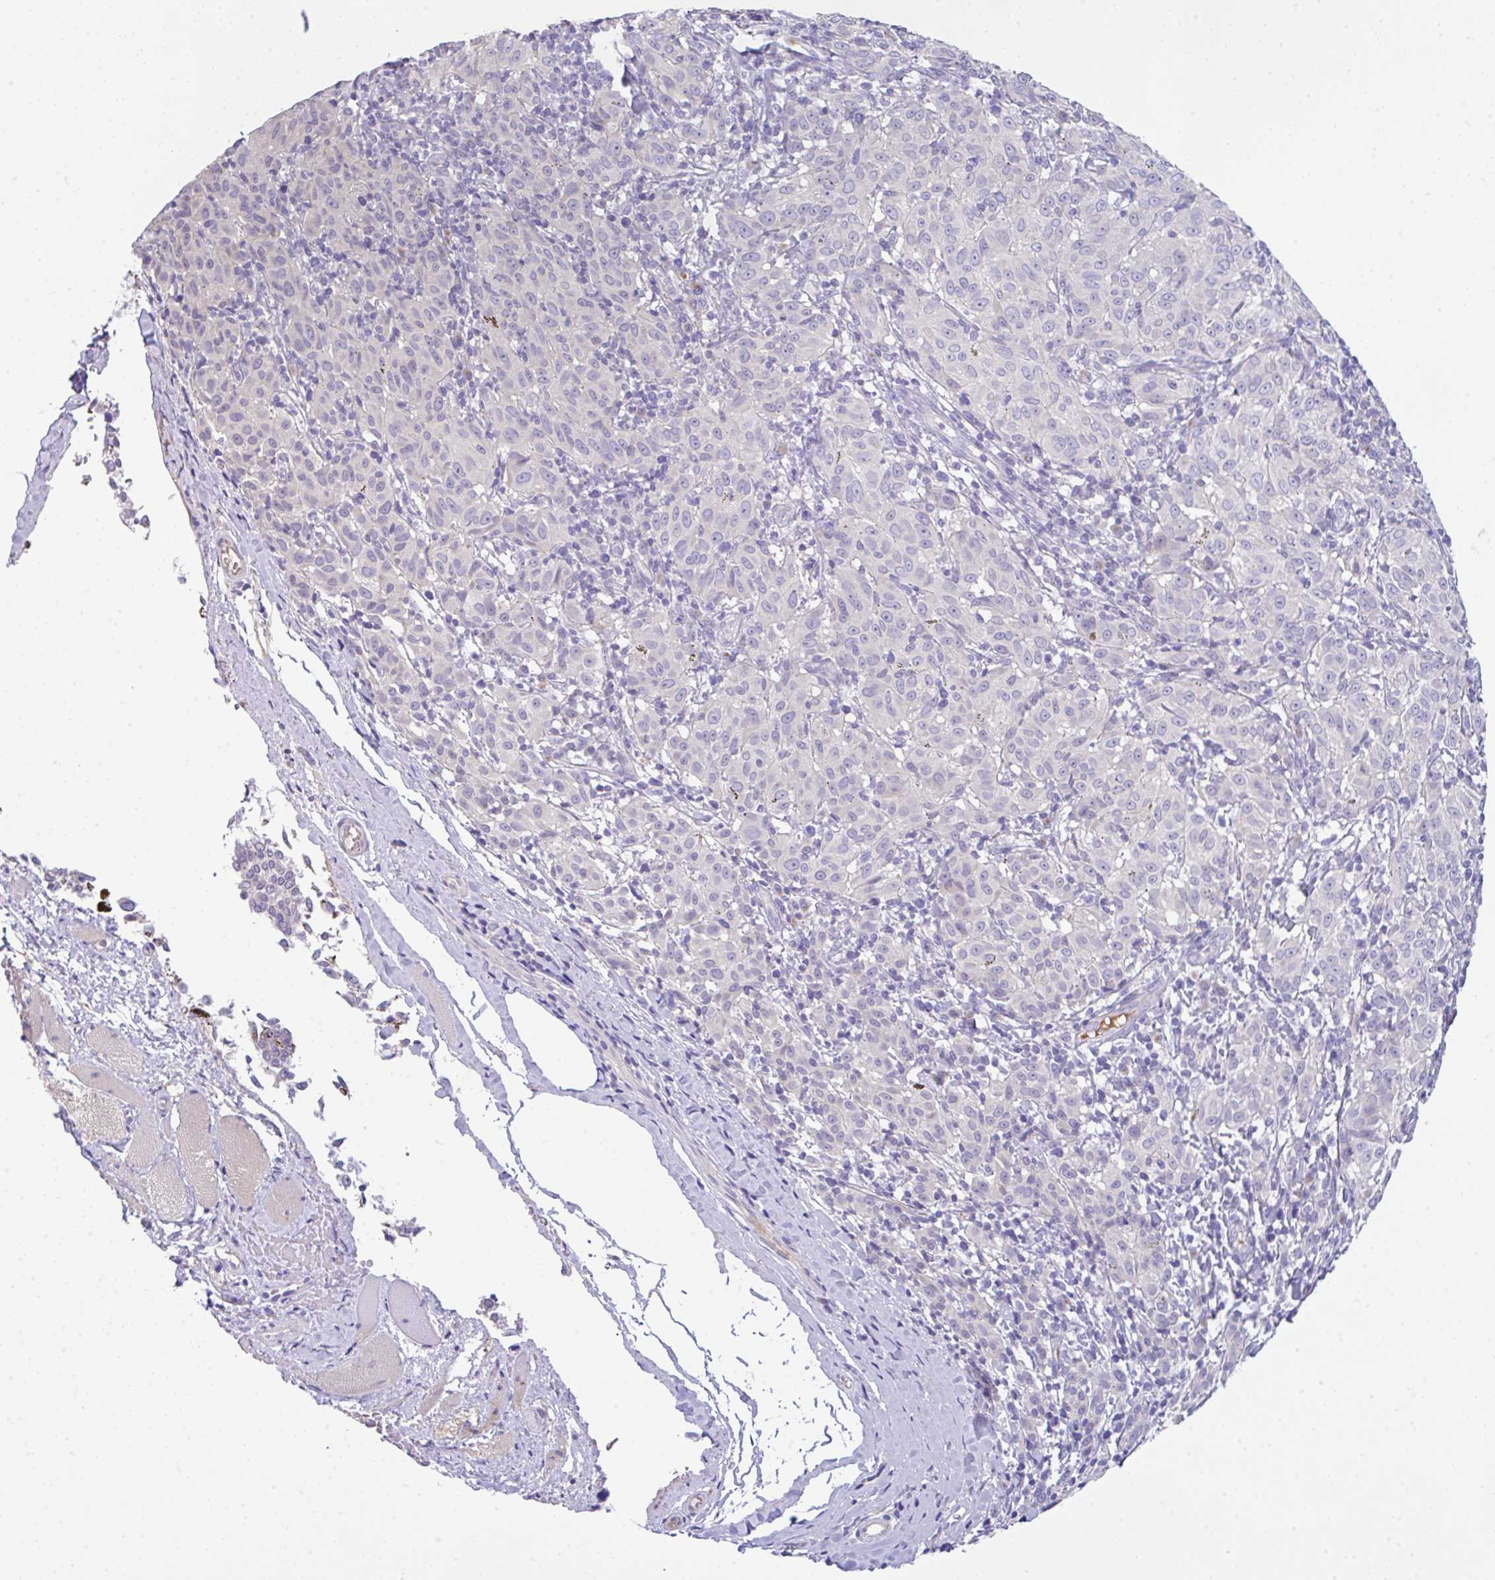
{"staining": {"intensity": "negative", "quantity": "none", "location": "none"}, "tissue": "melanoma", "cell_type": "Tumor cells", "image_type": "cancer", "snomed": [{"axis": "morphology", "description": "Malignant melanoma, NOS"}, {"axis": "topography", "description": "Skin"}], "caption": "Immunohistochemistry image of neoplastic tissue: melanoma stained with DAB (3,3'-diaminobenzidine) reveals no significant protein staining in tumor cells.", "gene": "SERPINE3", "patient": {"sex": "female", "age": 72}}